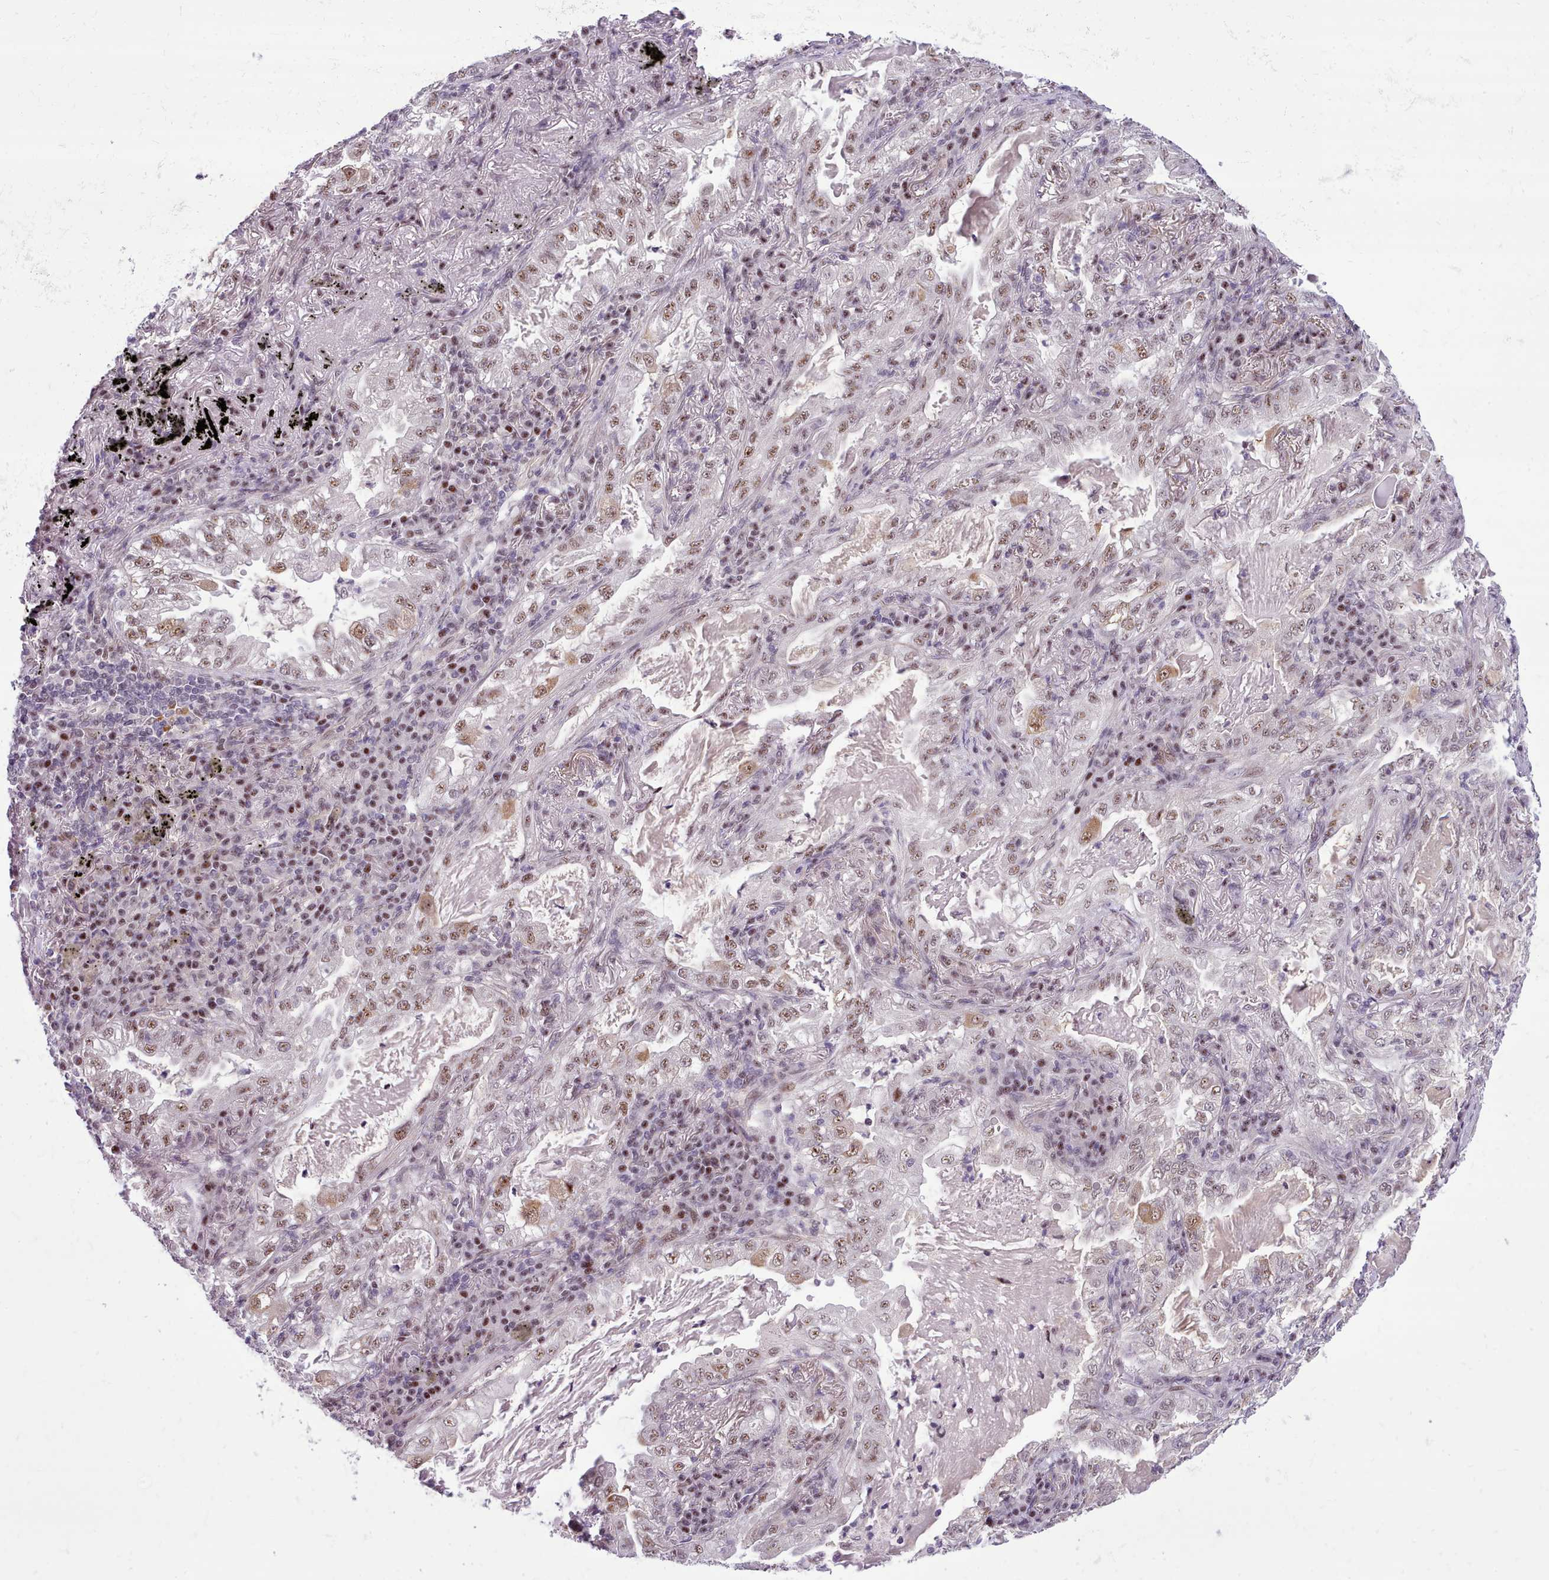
{"staining": {"intensity": "moderate", "quantity": "25%-75%", "location": "nuclear"}, "tissue": "lung cancer", "cell_type": "Tumor cells", "image_type": "cancer", "snomed": [{"axis": "morphology", "description": "Adenocarcinoma, NOS"}, {"axis": "topography", "description": "Lung"}], "caption": "Adenocarcinoma (lung) stained with IHC reveals moderate nuclear positivity in about 25%-75% of tumor cells. (DAB IHC, brown staining for protein, blue staining for nuclei).", "gene": "HOXB7", "patient": {"sex": "female", "age": 73}}